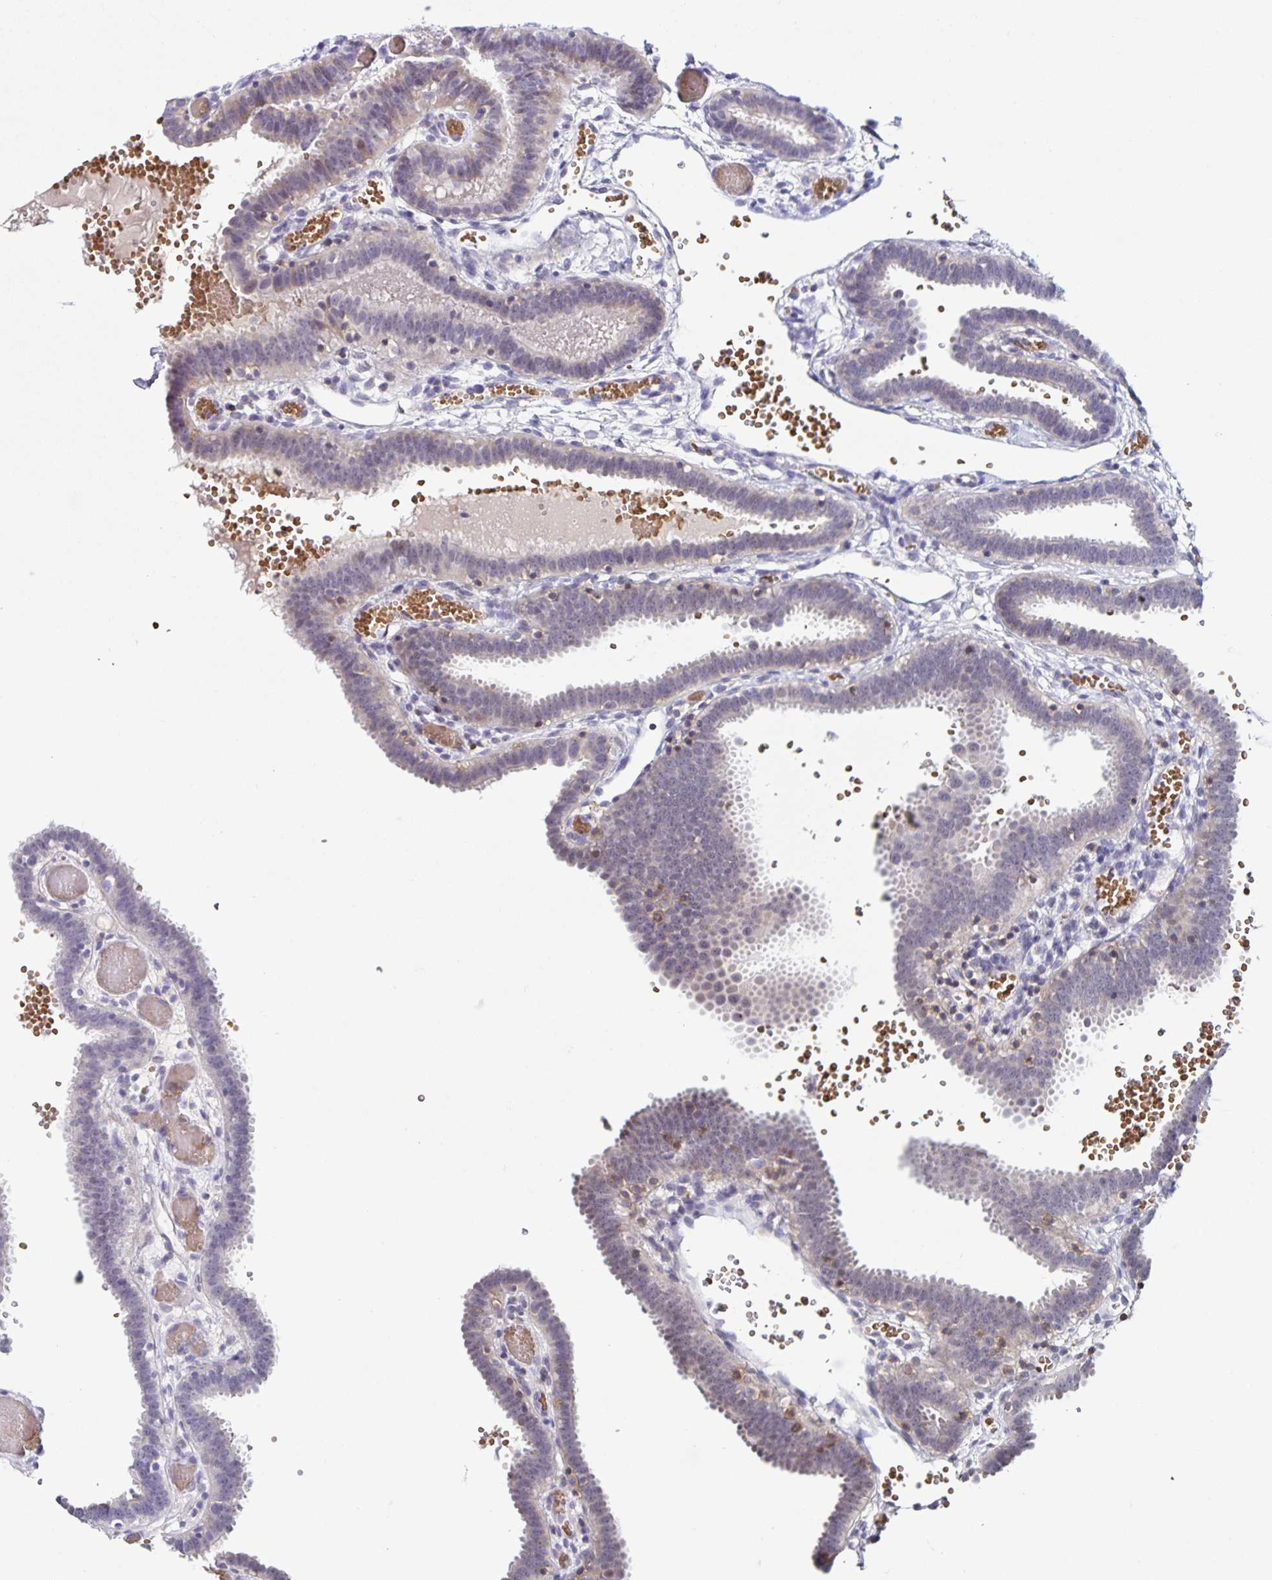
{"staining": {"intensity": "moderate", "quantity": "<25%", "location": "nuclear"}, "tissue": "fallopian tube", "cell_type": "Glandular cells", "image_type": "normal", "snomed": [{"axis": "morphology", "description": "Normal tissue, NOS"}, {"axis": "topography", "description": "Fallopian tube"}], "caption": "High-power microscopy captured an IHC photomicrograph of unremarkable fallopian tube, revealing moderate nuclear positivity in about <25% of glandular cells.", "gene": "STPG4", "patient": {"sex": "female", "age": 37}}